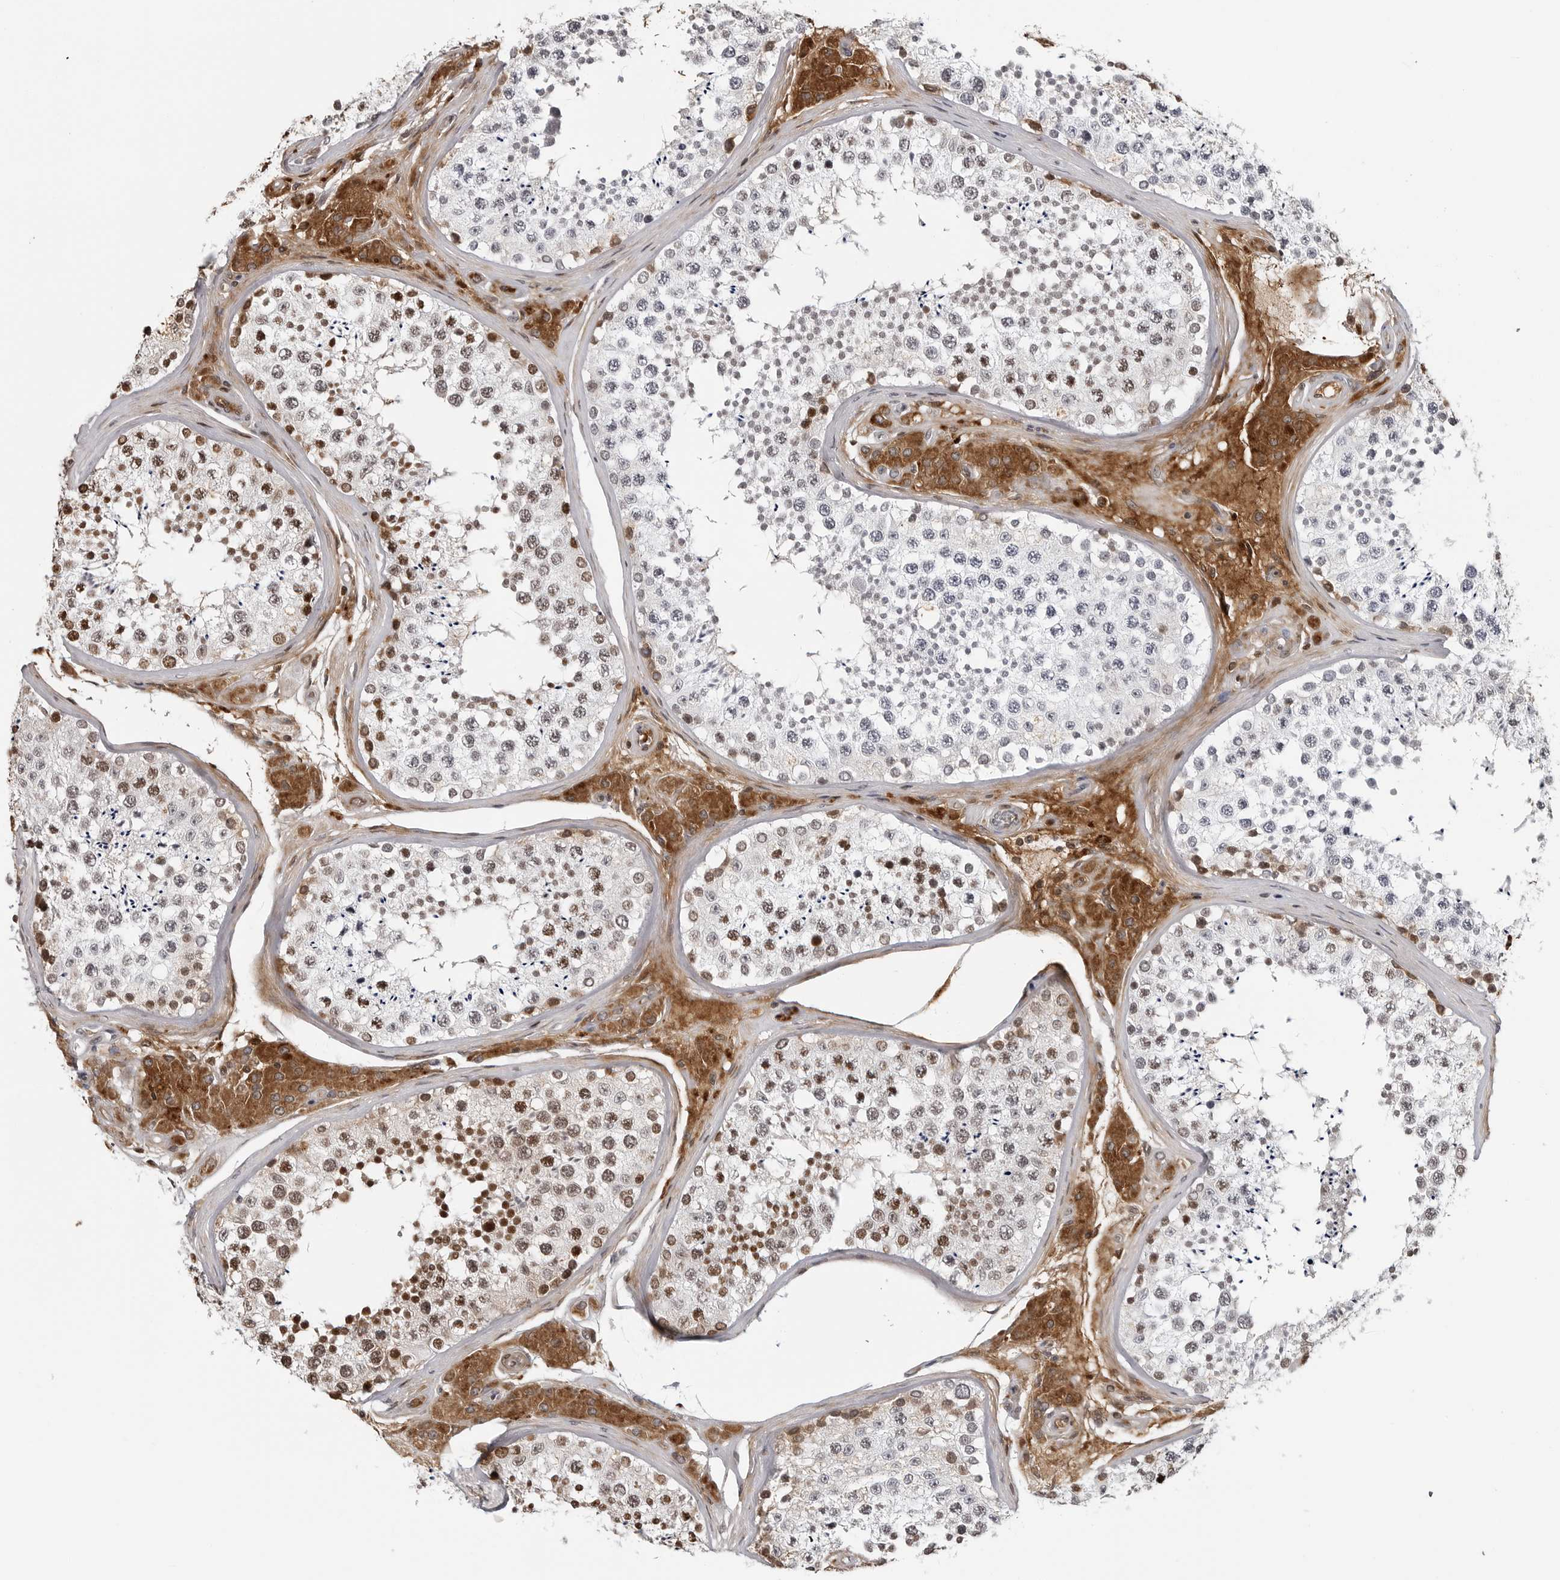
{"staining": {"intensity": "moderate", "quantity": "25%-75%", "location": "cytoplasmic/membranous,nuclear"}, "tissue": "testis", "cell_type": "Cells in seminiferous ducts", "image_type": "normal", "snomed": [{"axis": "morphology", "description": "Normal tissue, NOS"}, {"axis": "topography", "description": "Testis"}], "caption": "Cells in seminiferous ducts exhibit moderate cytoplasmic/membranous,nuclear expression in about 25%-75% of cells in unremarkable testis. (Stains: DAB in brown, nuclei in blue, Microscopy: brightfield microscopy at high magnification).", "gene": "CXCR5", "patient": {"sex": "male", "age": 46}}